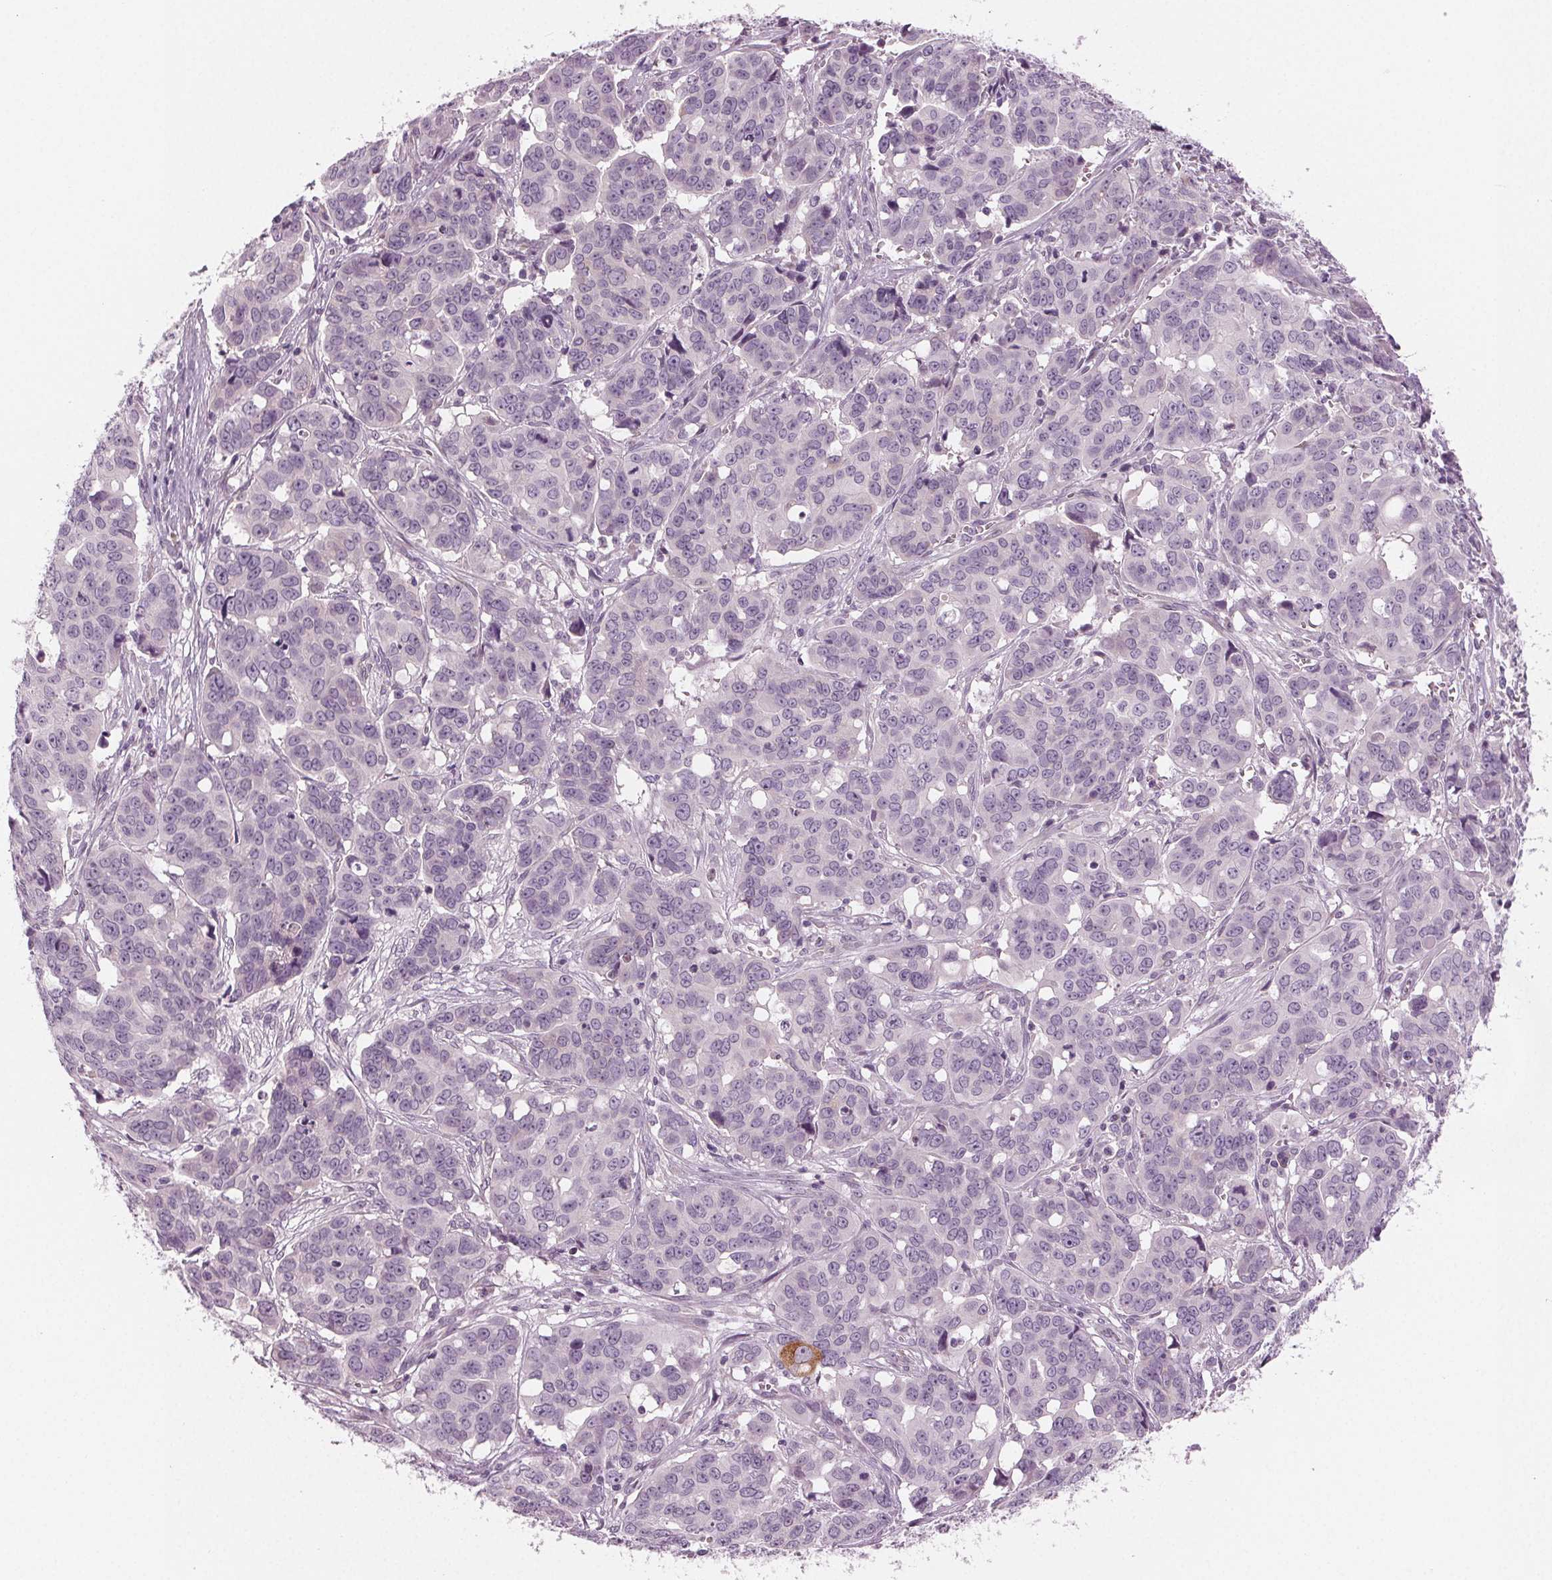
{"staining": {"intensity": "negative", "quantity": "none", "location": "none"}, "tissue": "ovarian cancer", "cell_type": "Tumor cells", "image_type": "cancer", "snomed": [{"axis": "morphology", "description": "Carcinoma, endometroid"}, {"axis": "topography", "description": "Ovary"}], "caption": "Tumor cells are negative for protein expression in human endometroid carcinoma (ovarian). (Brightfield microscopy of DAB immunohistochemistry (IHC) at high magnification).", "gene": "PRAP1", "patient": {"sex": "female", "age": 78}}